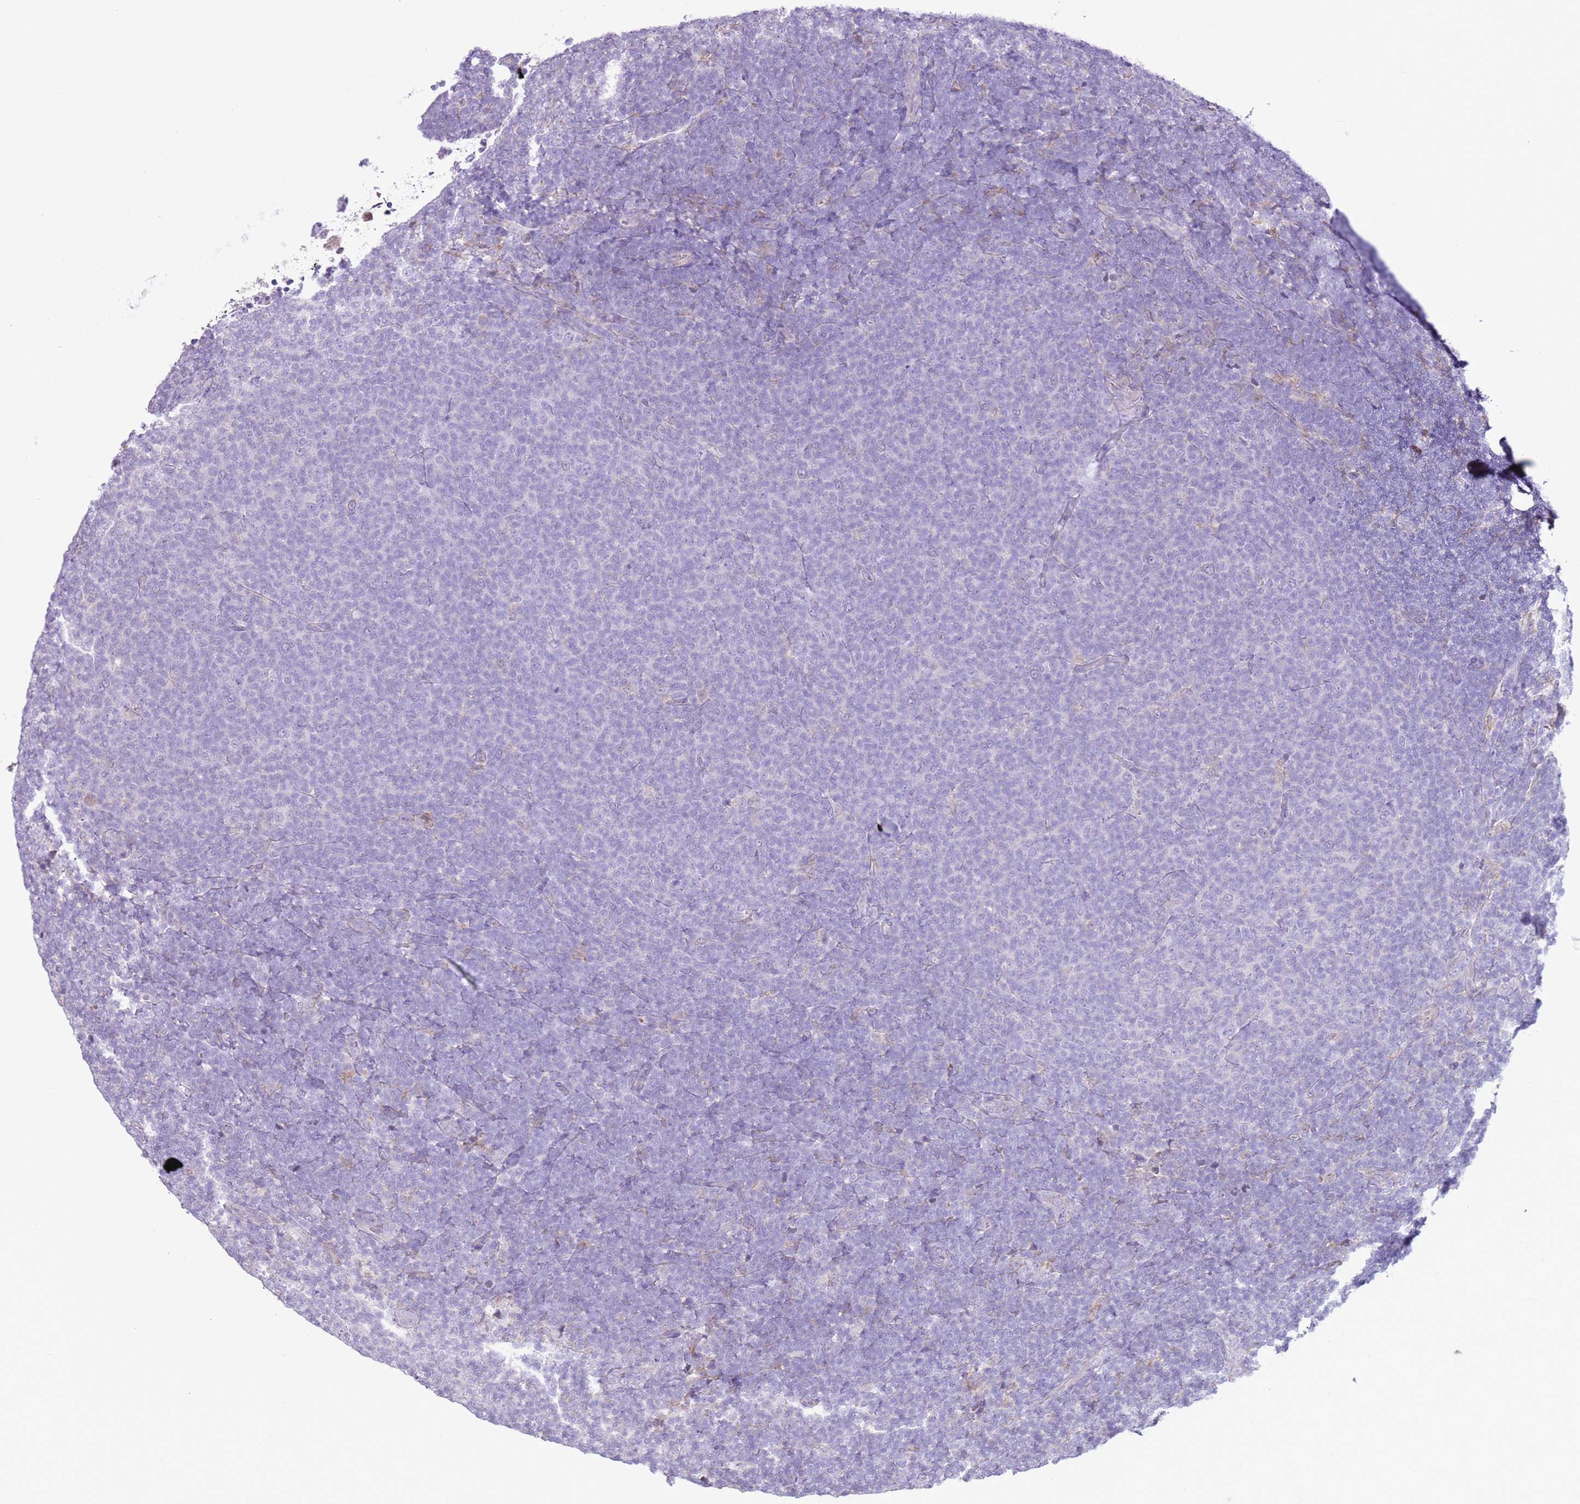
{"staining": {"intensity": "negative", "quantity": "none", "location": "none"}, "tissue": "lymphoma", "cell_type": "Tumor cells", "image_type": "cancer", "snomed": [{"axis": "morphology", "description": "Malignant lymphoma, non-Hodgkin's type, Low grade"}, {"axis": "topography", "description": "Lymph node"}], "caption": "A histopathology image of human low-grade malignant lymphoma, non-Hodgkin's type is negative for staining in tumor cells.", "gene": "OAF", "patient": {"sex": "male", "age": 66}}